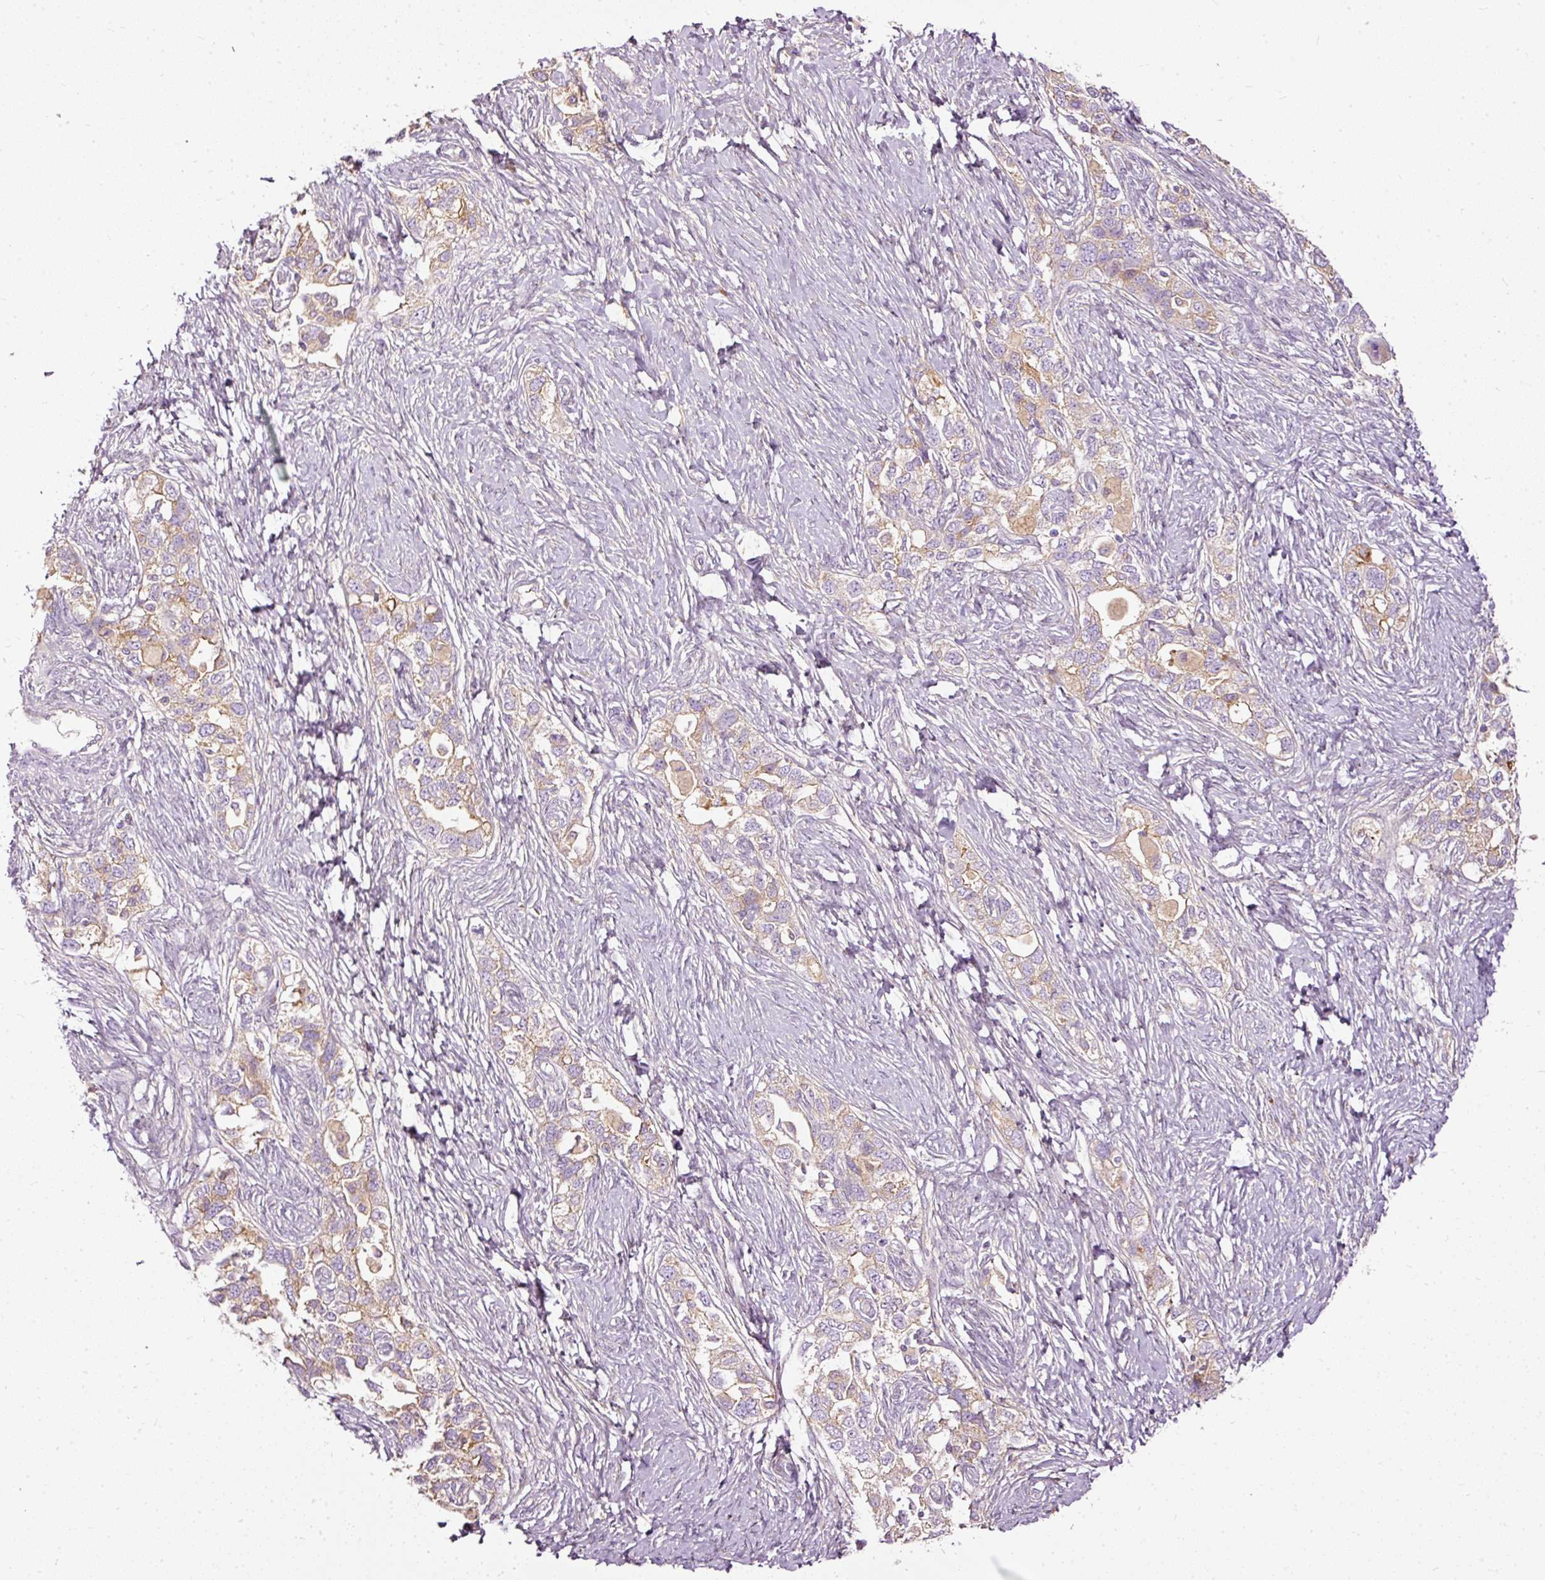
{"staining": {"intensity": "moderate", "quantity": "<25%", "location": "cytoplasmic/membranous"}, "tissue": "ovarian cancer", "cell_type": "Tumor cells", "image_type": "cancer", "snomed": [{"axis": "morphology", "description": "Carcinoma, NOS"}, {"axis": "morphology", "description": "Cystadenocarcinoma, serous, NOS"}, {"axis": "topography", "description": "Ovary"}], "caption": "Immunohistochemical staining of ovarian cancer (serous cystadenocarcinoma) displays low levels of moderate cytoplasmic/membranous protein expression in about <25% of tumor cells.", "gene": "PAQR9", "patient": {"sex": "female", "age": 69}}